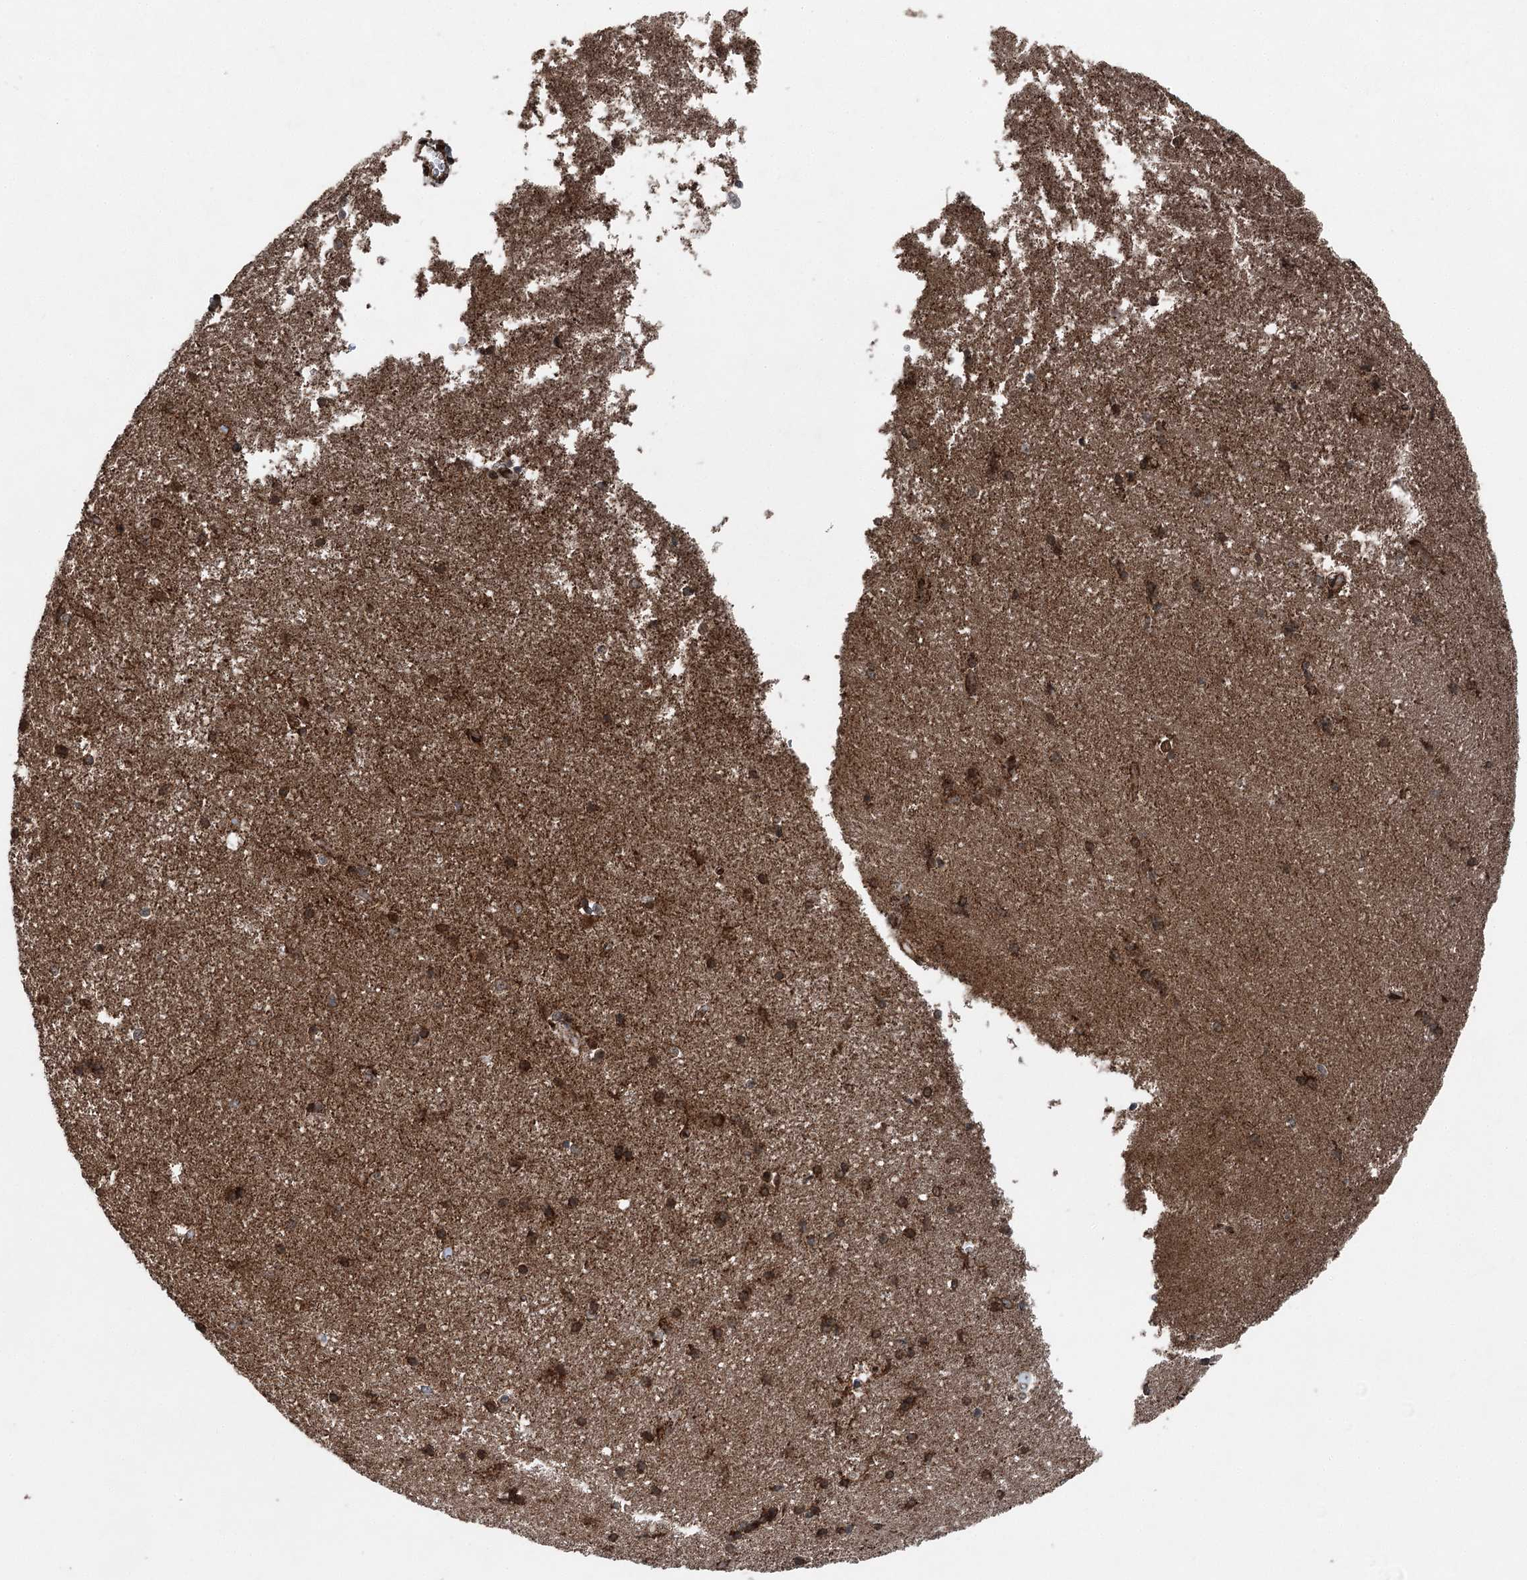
{"staining": {"intensity": "strong", "quantity": "<25%", "location": "cytoplasmic/membranous"}, "tissue": "hippocampus", "cell_type": "Glial cells", "image_type": "normal", "snomed": [{"axis": "morphology", "description": "Normal tissue, NOS"}, {"axis": "topography", "description": "Hippocampus"}], "caption": "Protein positivity by immunohistochemistry (IHC) displays strong cytoplasmic/membranous expression in about <25% of glial cells in normal hippocampus.", "gene": "BCKDHA", "patient": {"sex": "male", "age": 45}}